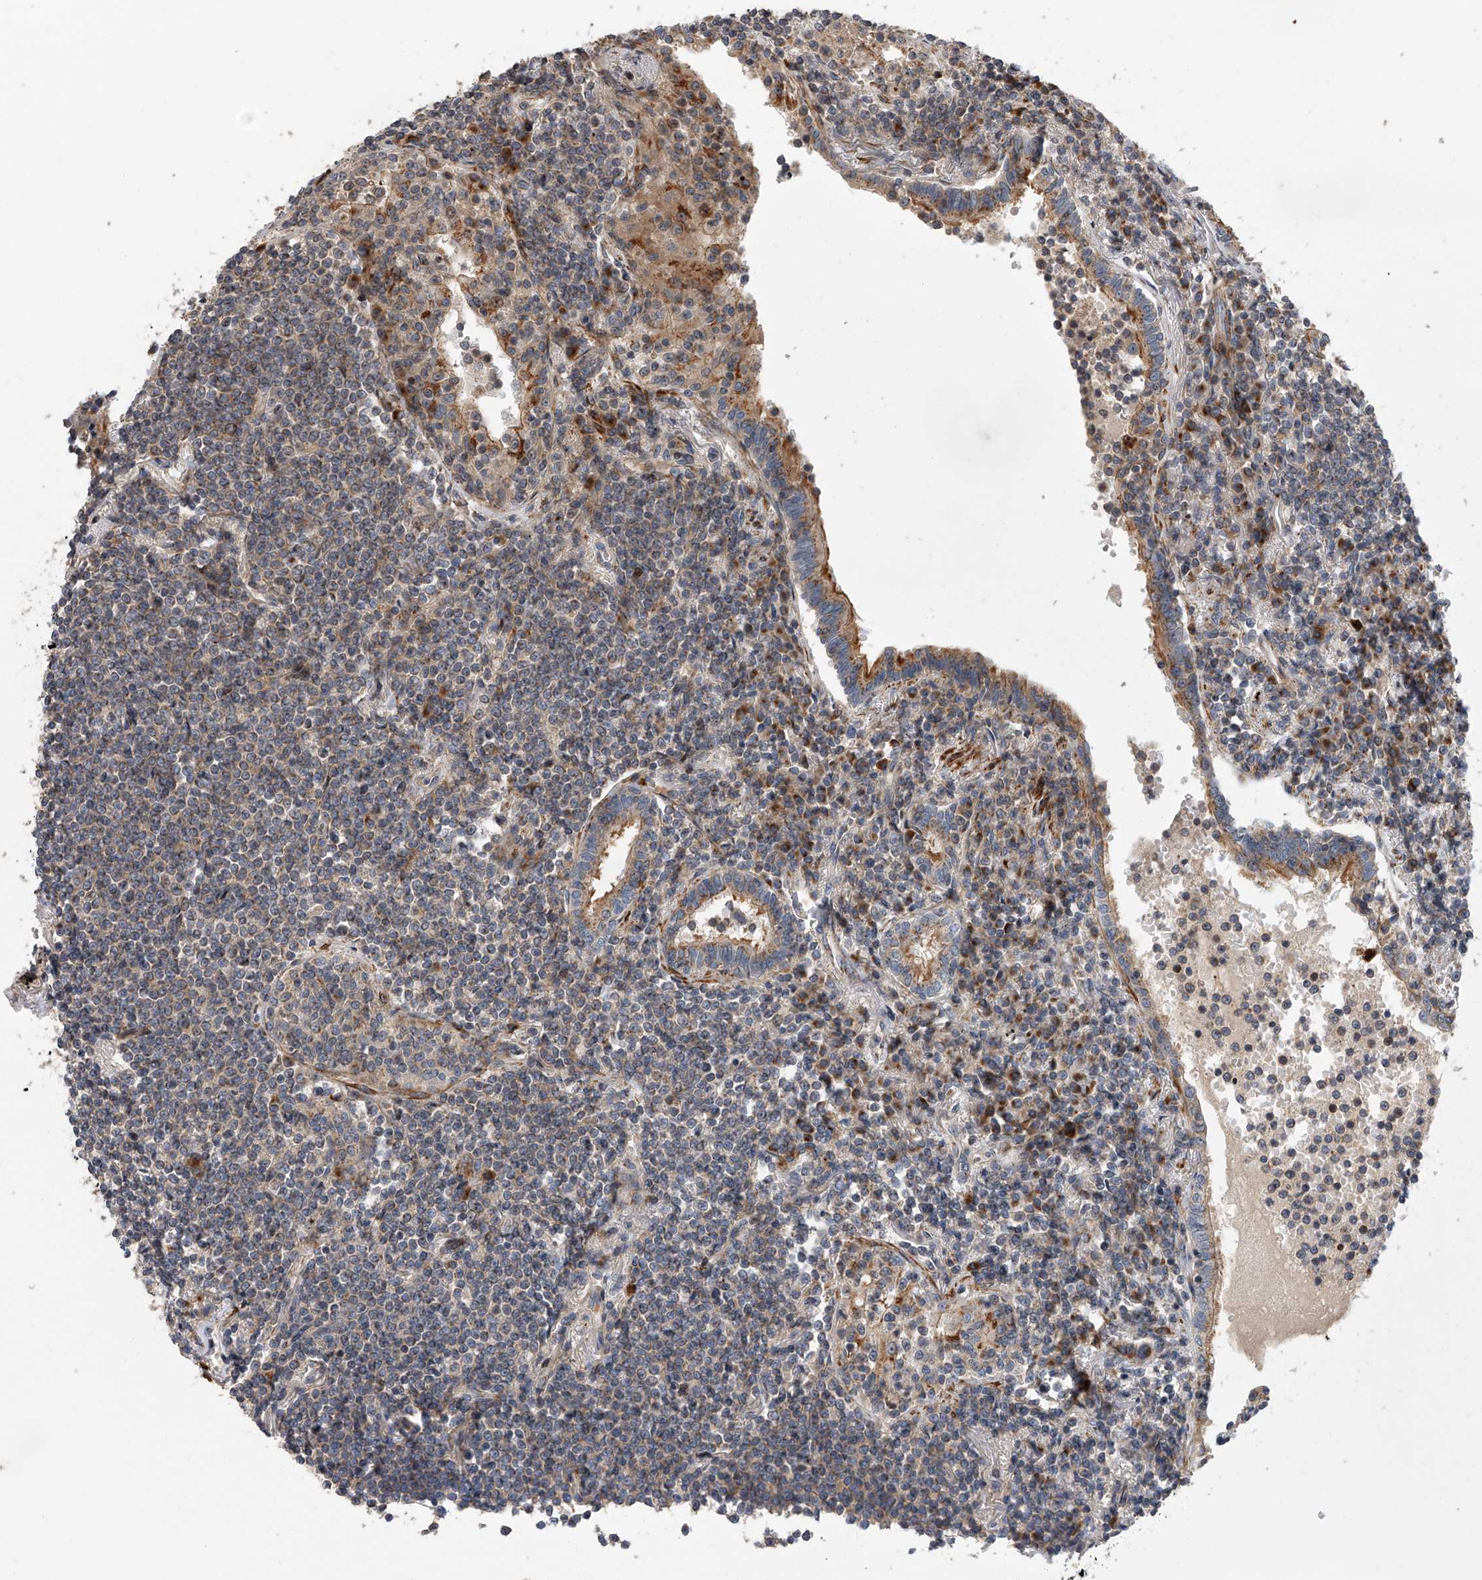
{"staining": {"intensity": "negative", "quantity": "none", "location": "none"}, "tissue": "lymphoma", "cell_type": "Tumor cells", "image_type": "cancer", "snomed": [{"axis": "morphology", "description": "Malignant lymphoma, non-Hodgkin's type, Low grade"}, {"axis": "topography", "description": "Lung"}], "caption": "There is no significant positivity in tumor cells of lymphoma. (Stains: DAB (3,3'-diaminobenzidine) IHC with hematoxylin counter stain, Microscopy: brightfield microscopy at high magnification).", "gene": "DLGAP2", "patient": {"sex": "female", "age": 71}}